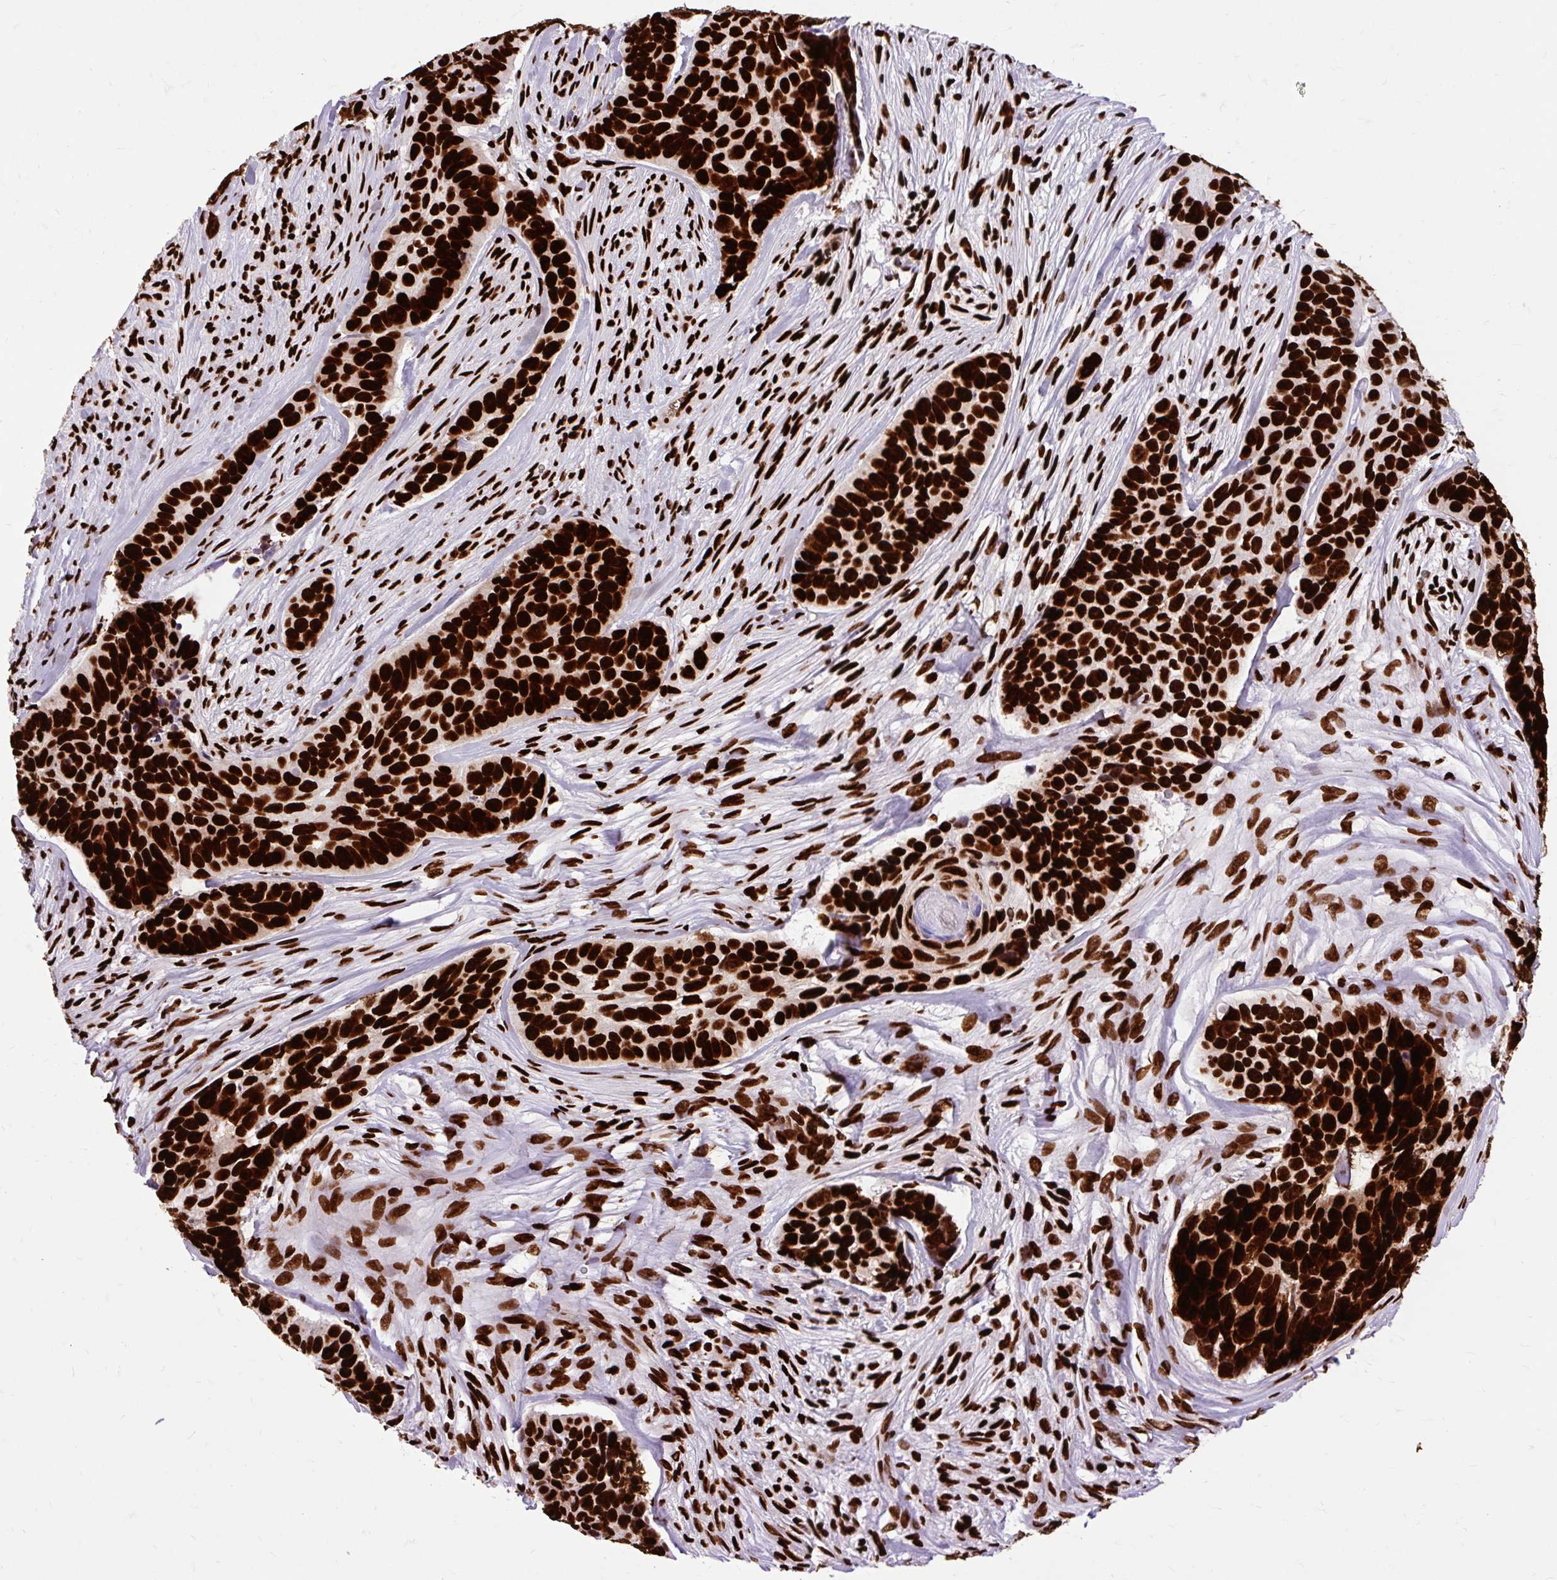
{"staining": {"intensity": "strong", "quantity": ">75%", "location": "nuclear"}, "tissue": "skin cancer", "cell_type": "Tumor cells", "image_type": "cancer", "snomed": [{"axis": "morphology", "description": "Basal cell carcinoma"}, {"axis": "topography", "description": "Skin"}], "caption": "A high-resolution micrograph shows IHC staining of basal cell carcinoma (skin), which demonstrates strong nuclear staining in approximately >75% of tumor cells.", "gene": "FUS", "patient": {"sex": "female", "age": 82}}